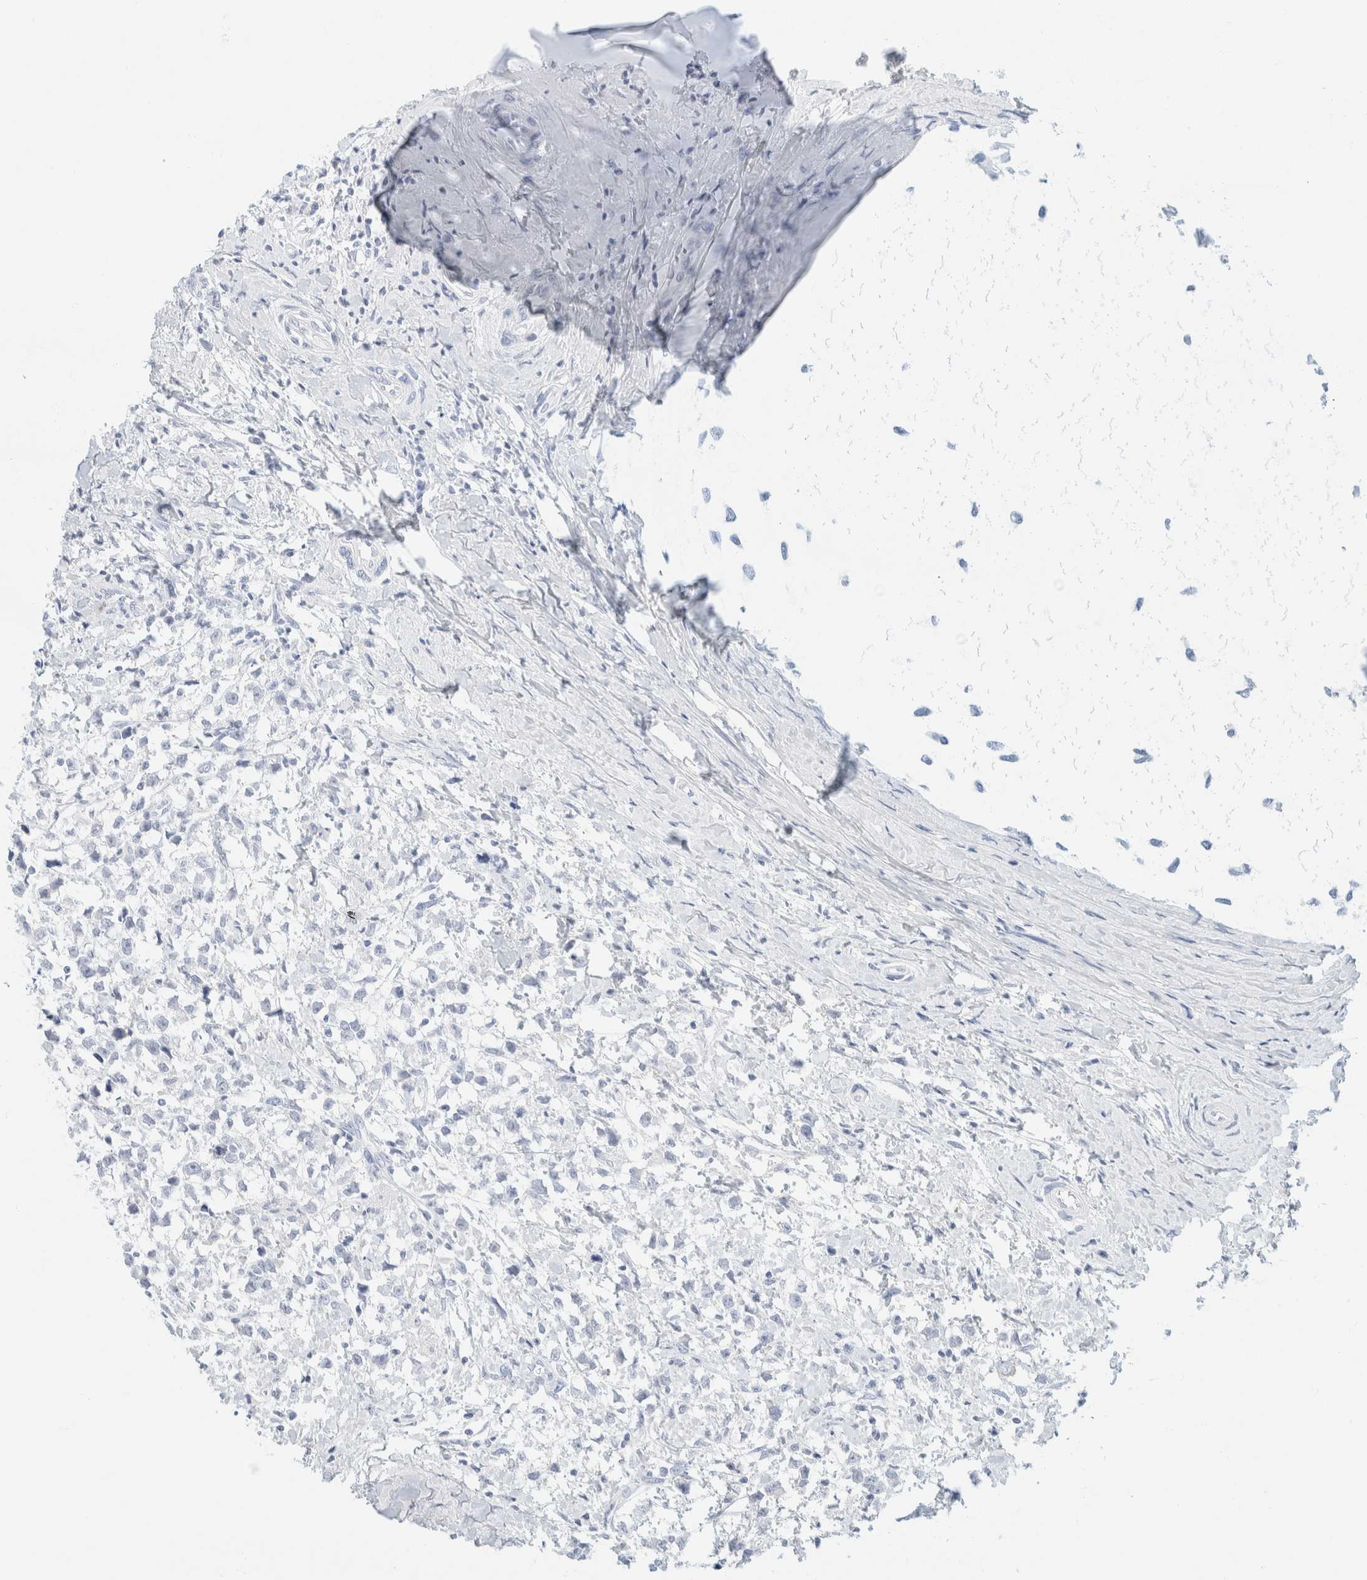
{"staining": {"intensity": "negative", "quantity": "none", "location": "none"}, "tissue": "testis cancer", "cell_type": "Tumor cells", "image_type": "cancer", "snomed": [{"axis": "morphology", "description": "Seminoma, NOS"}, {"axis": "morphology", "description": "Carcinoma, Embryonal, NOS"}, {"axis": "topography", "description": "Testis"}], "caption": "Testis cancer stained for a protein using IHC demonstrates no staining tumor cells.", "gene": "KRT20", "patient": {"sex": "male", "age": 51}}